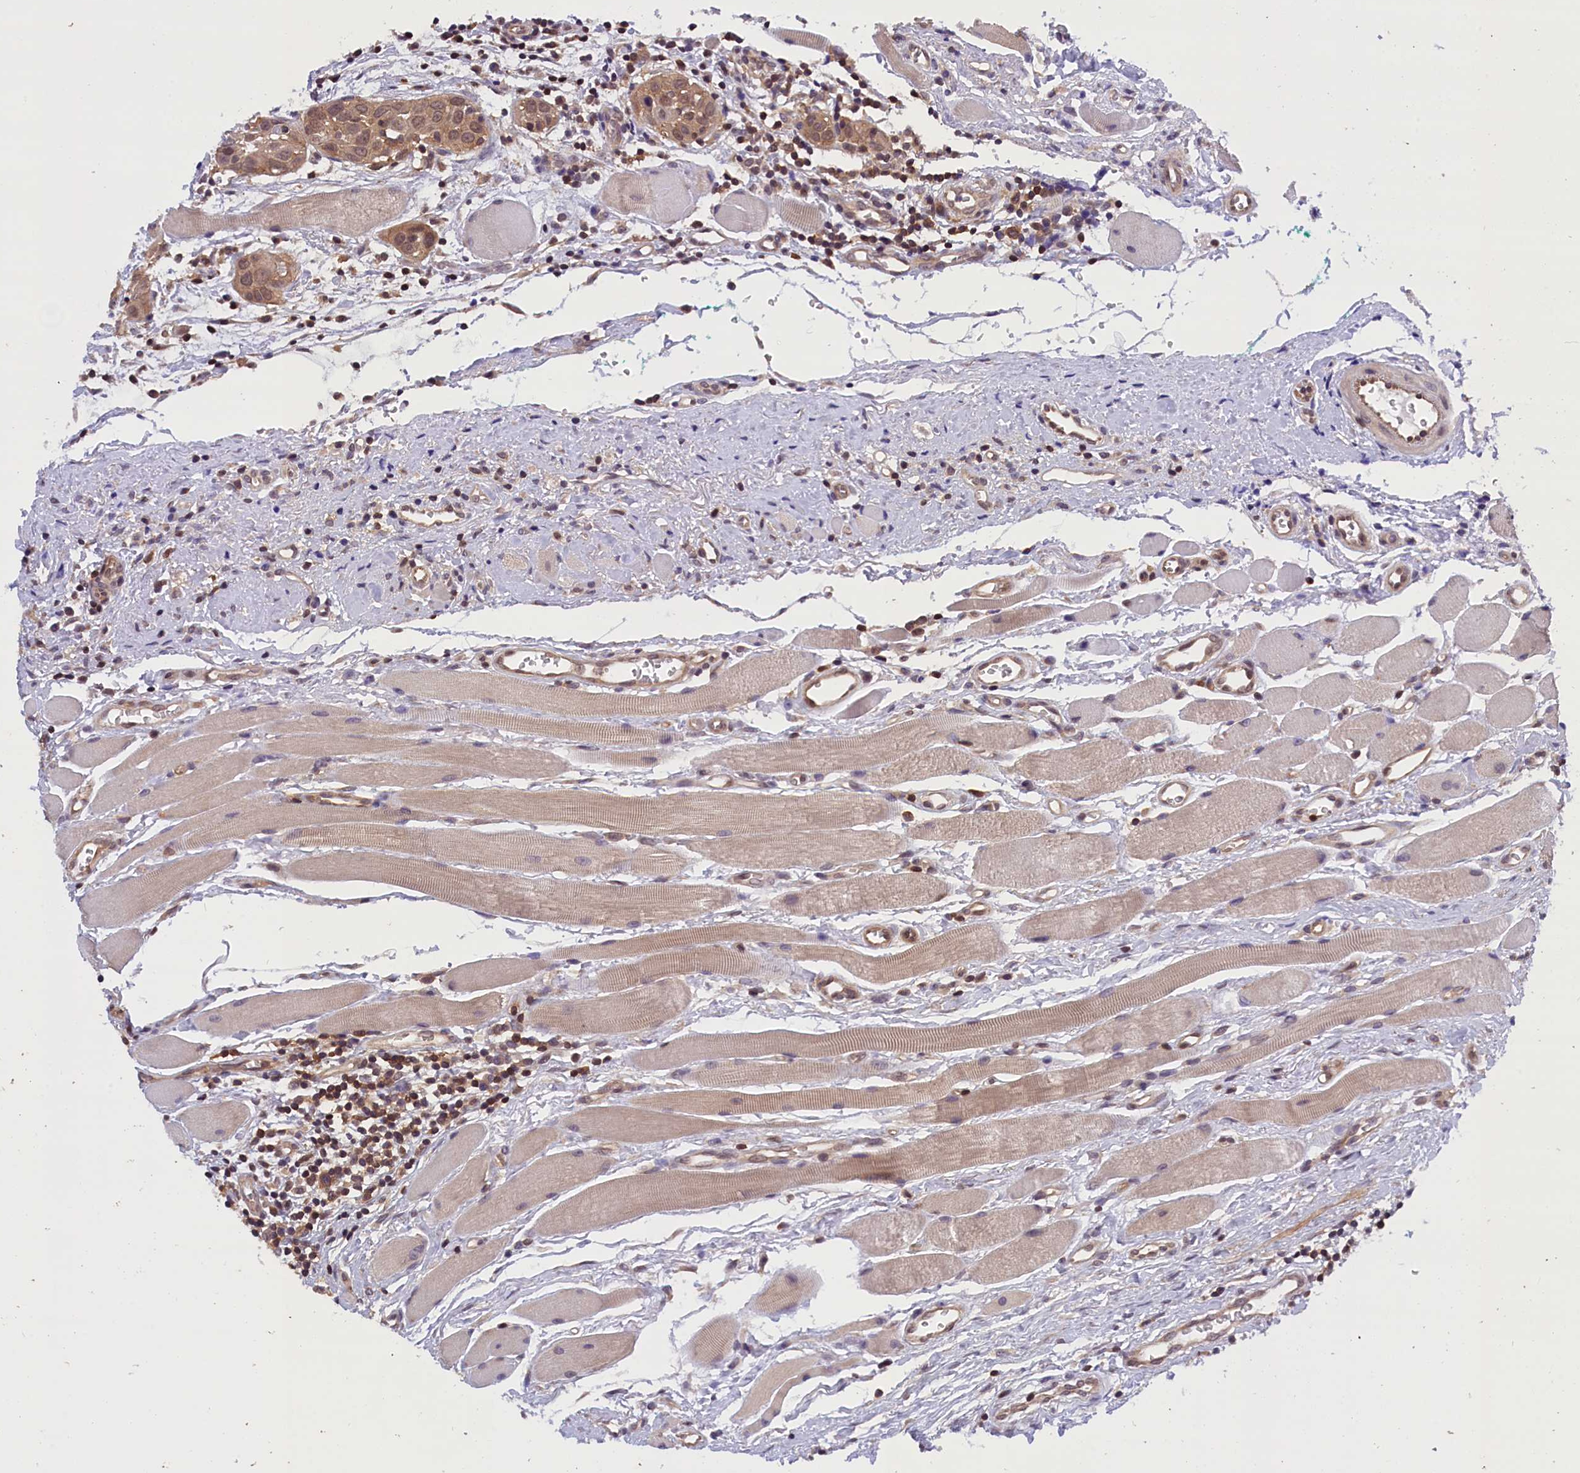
{"staining": {"intensity": "weak", "quantity": ">75%", "location": "cytoplasmic/membranous,nuclear"}, "tissue": "head and neck cancer", "cell_type": "Tumor cells", "image_type": "cancer", "snomed": [{"axis": "morphology", "description": "Squamous cell carcinoma, NOS"}, {"axis": "topography", "description": "Oral tissue"}, {"axis": "topography", "description": "Head-Neck"}], "caption": "Immunohistochemical staining of human squamous cell carcinoma (head and neck) demonstrates low levels of weak cytoplasmic/membranous and nuclear protein positivity in about >75% of tumor cells.", "gene": "TBCB", "patient": {"sex": "female", "age": 50}}